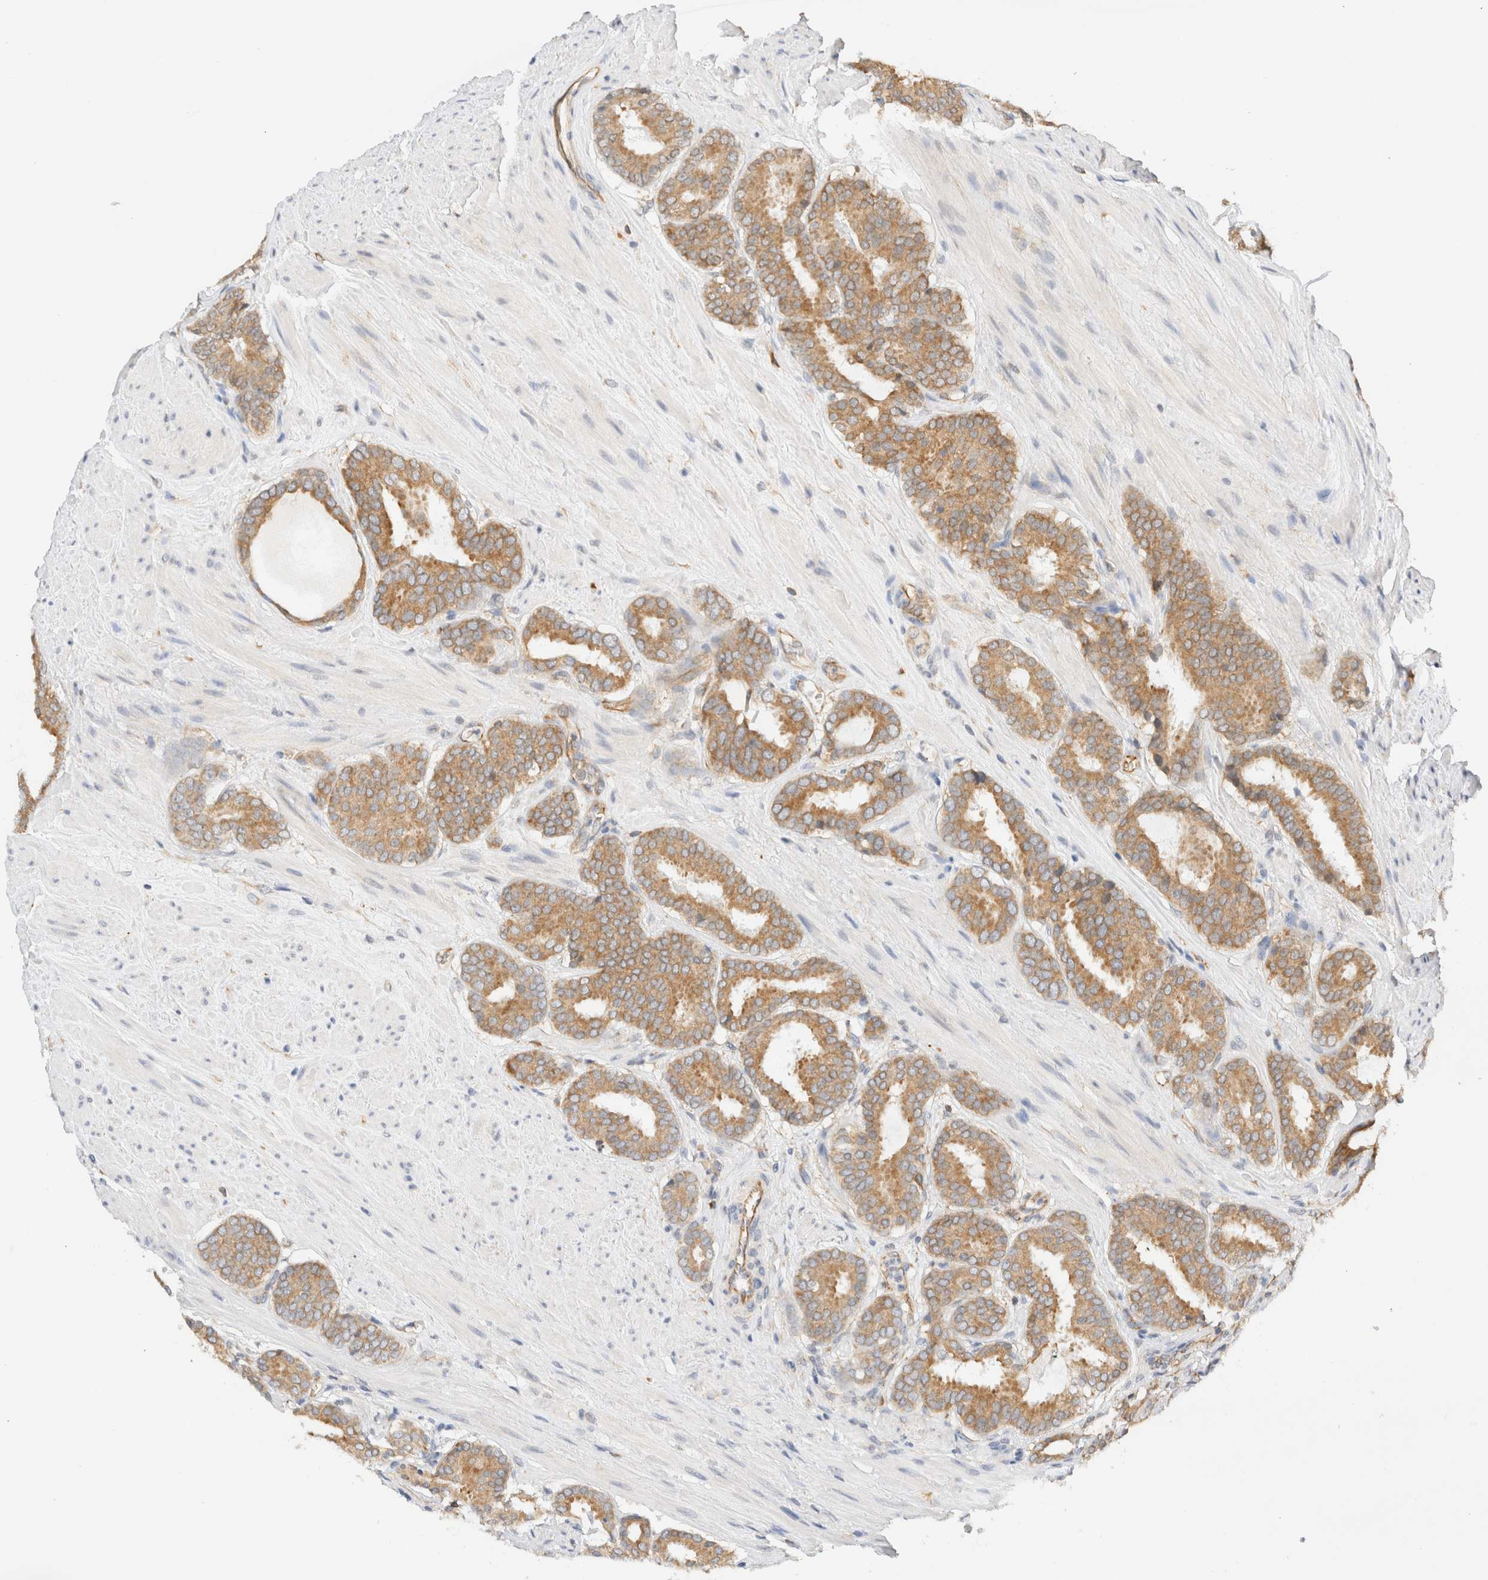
{"staining": {"intensity": "moderate", "quantity": ">75%", "location": "cytoplasmic/membranous"}, "tissue": "prostate cancer", "cell_type": "Tumor cells", "image_type": "cancer", "snomed": [{"axis": "morphology", "description": "Adenocarcinoma, Low grade"}, {"axis": "topography", "description": "Prostate"}], "caption": "Immunohistochemical staining of prostate adenocarcinoma (low-grade) displays medium levels of moderate cytoplasmic/membranous protein staining in approximately >75% of tumor cells. The staining is performed using DAB (3,3'-diaminobenzidine) brown chromogen to label protein expression. The nuclei are counter-stained blue using hematoxylin.", "gene": "SYVN1", "patient": {"sex": "male", "age": 69}}